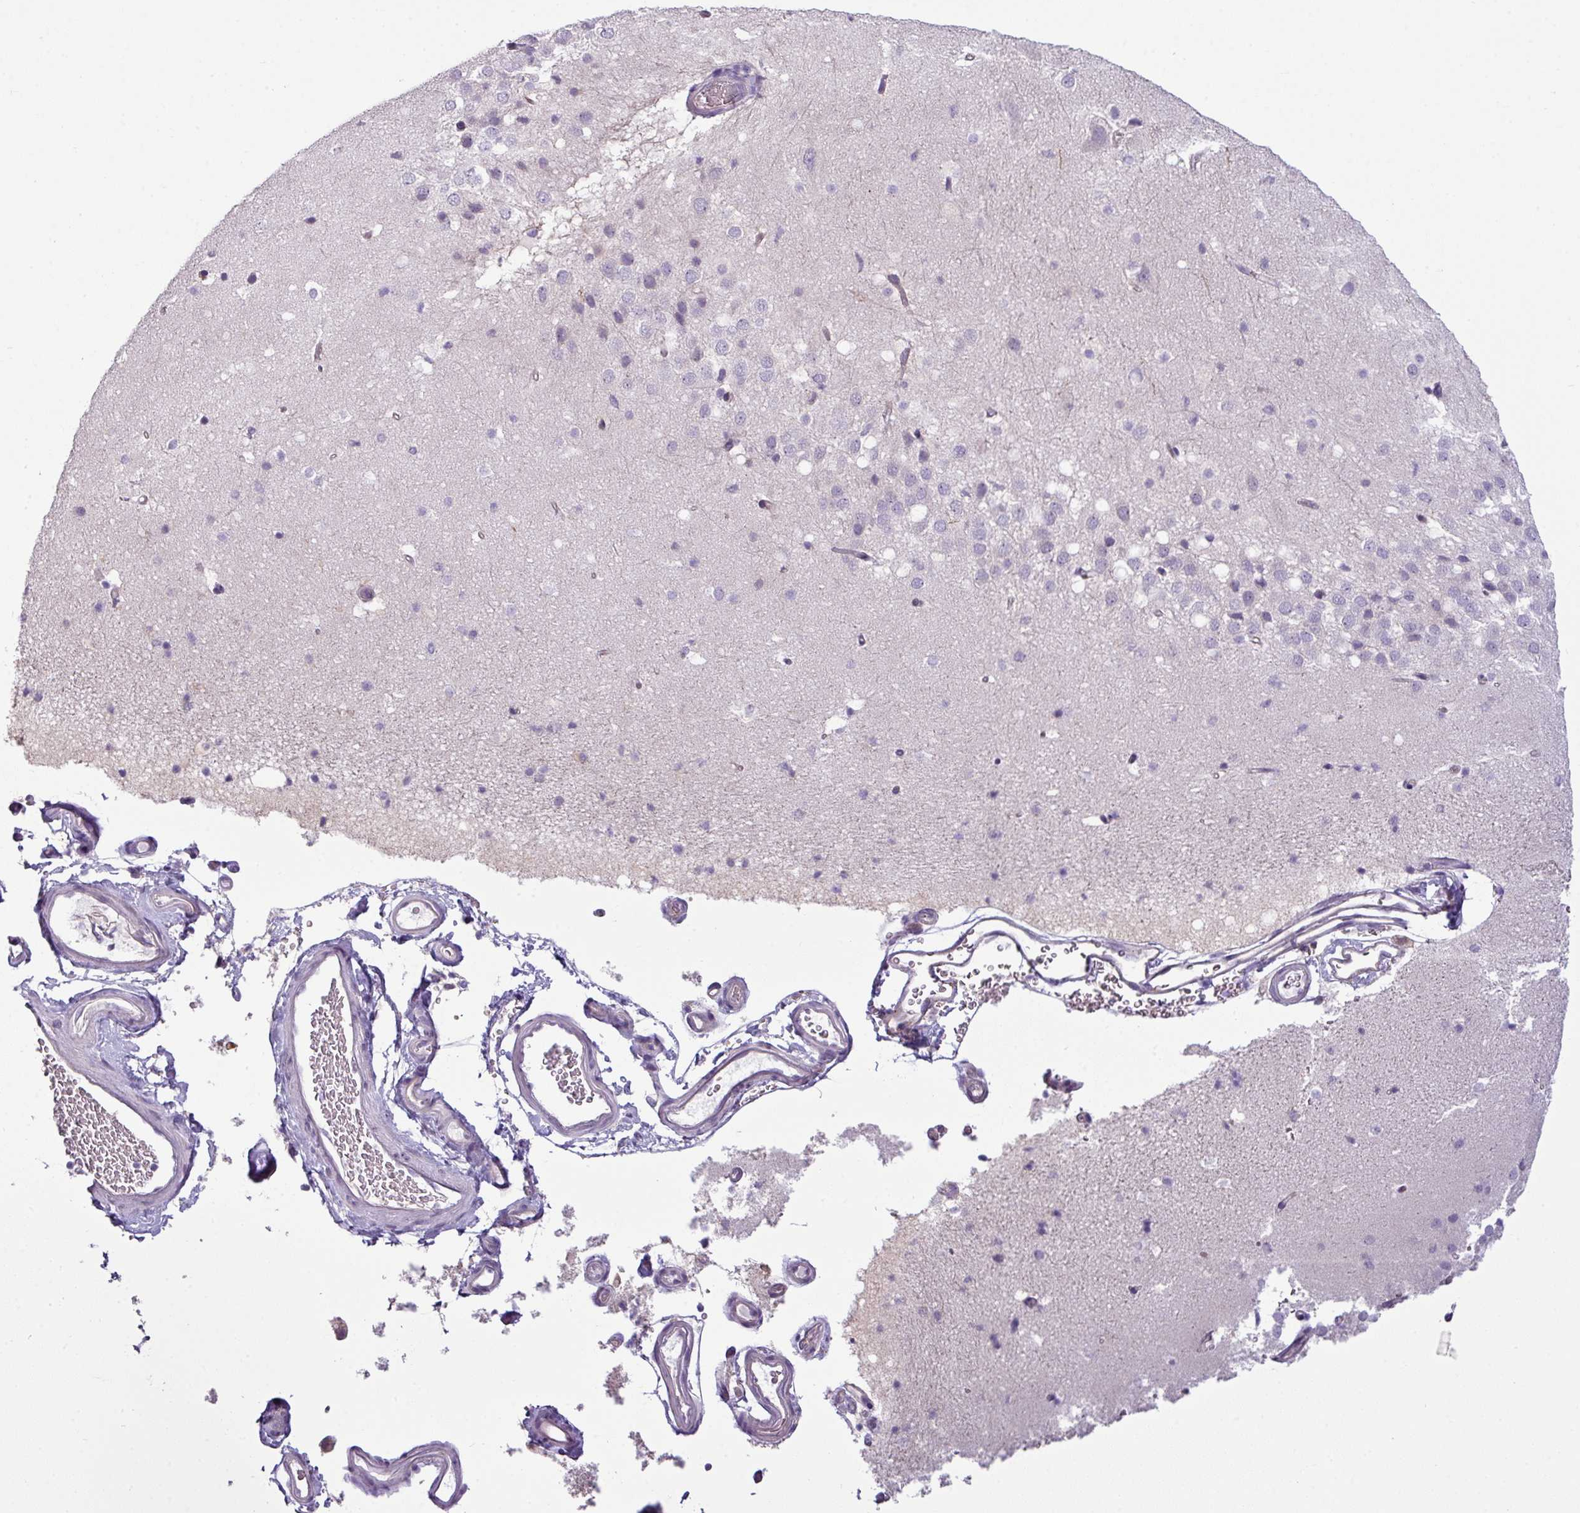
{"staining": {"intensity": "negative", "quantity": "none", "location": "none"}, "tissue": "hippocampus", "cell_type": "Glial cells", "image_type": "normal", "snomed": [{"axis": "morphology", "description": "Normal tissue, NOS"}, {"axis": "topography", "description": "Hippocampus"}], "caption": "A high-resolution micrograph shows immunohistochemistry (IHC) staining of benign hippocampus, which displays no significant staining in glial cells.", "gene": "TOR1AIP2", "patient": {"sex": "male", "age": 37}}